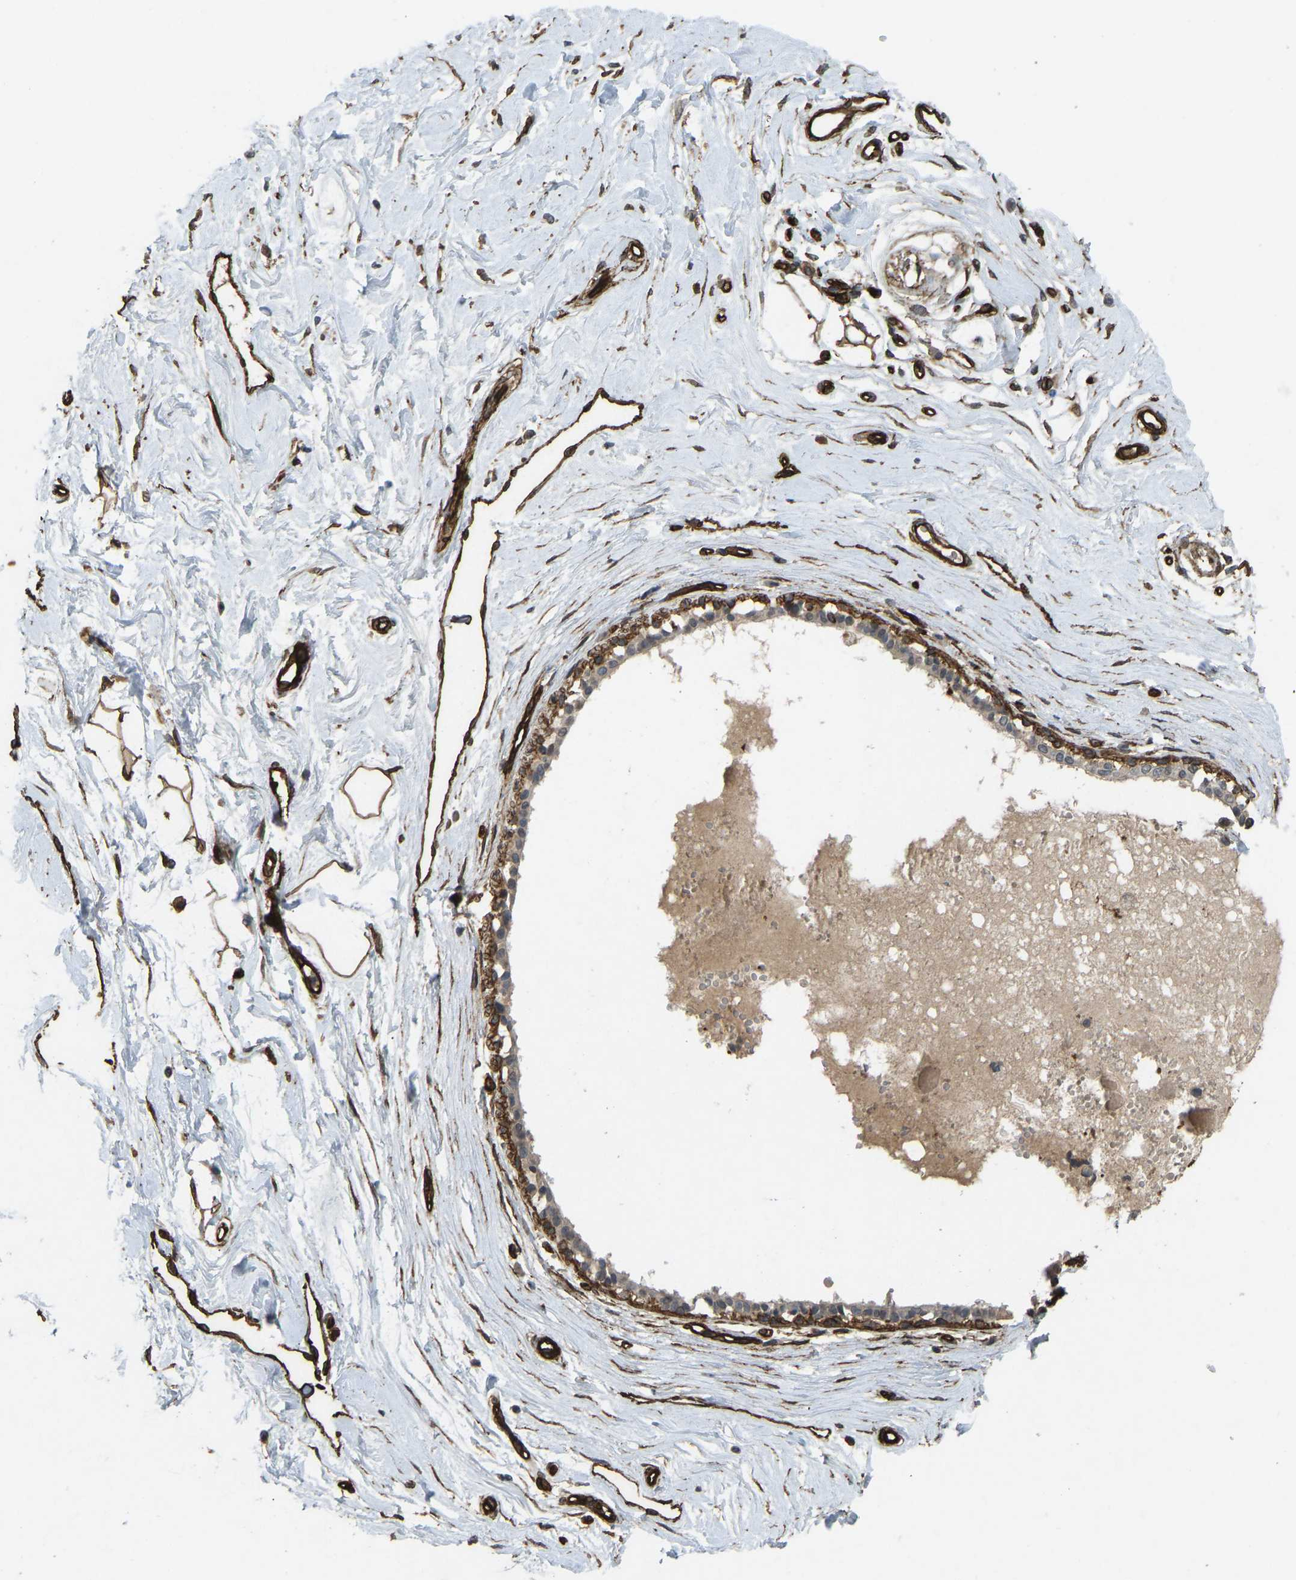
{"staining": {"intensity": "moderate", "quantity": "25%-75%", "location": "cytoplasmic/membranous"}, "tissue": "breast", "cell_type": "Adipocytes", "image_type": "normal", "snomed": [{"axis": "morphology", "description": "Normal tissue, NOS"}, {"axis": "topography", "description": "Breast"}], "caption": "IHC (DAB) staining of unremarkable human breast exhibits moderate cytoplasmic/membranous protein positivity in approximately 25%-75% of adipocytes. Nuclei are stained in blue.", "gene": "NMB", "patient": {"sex": "female", "age": 45}}